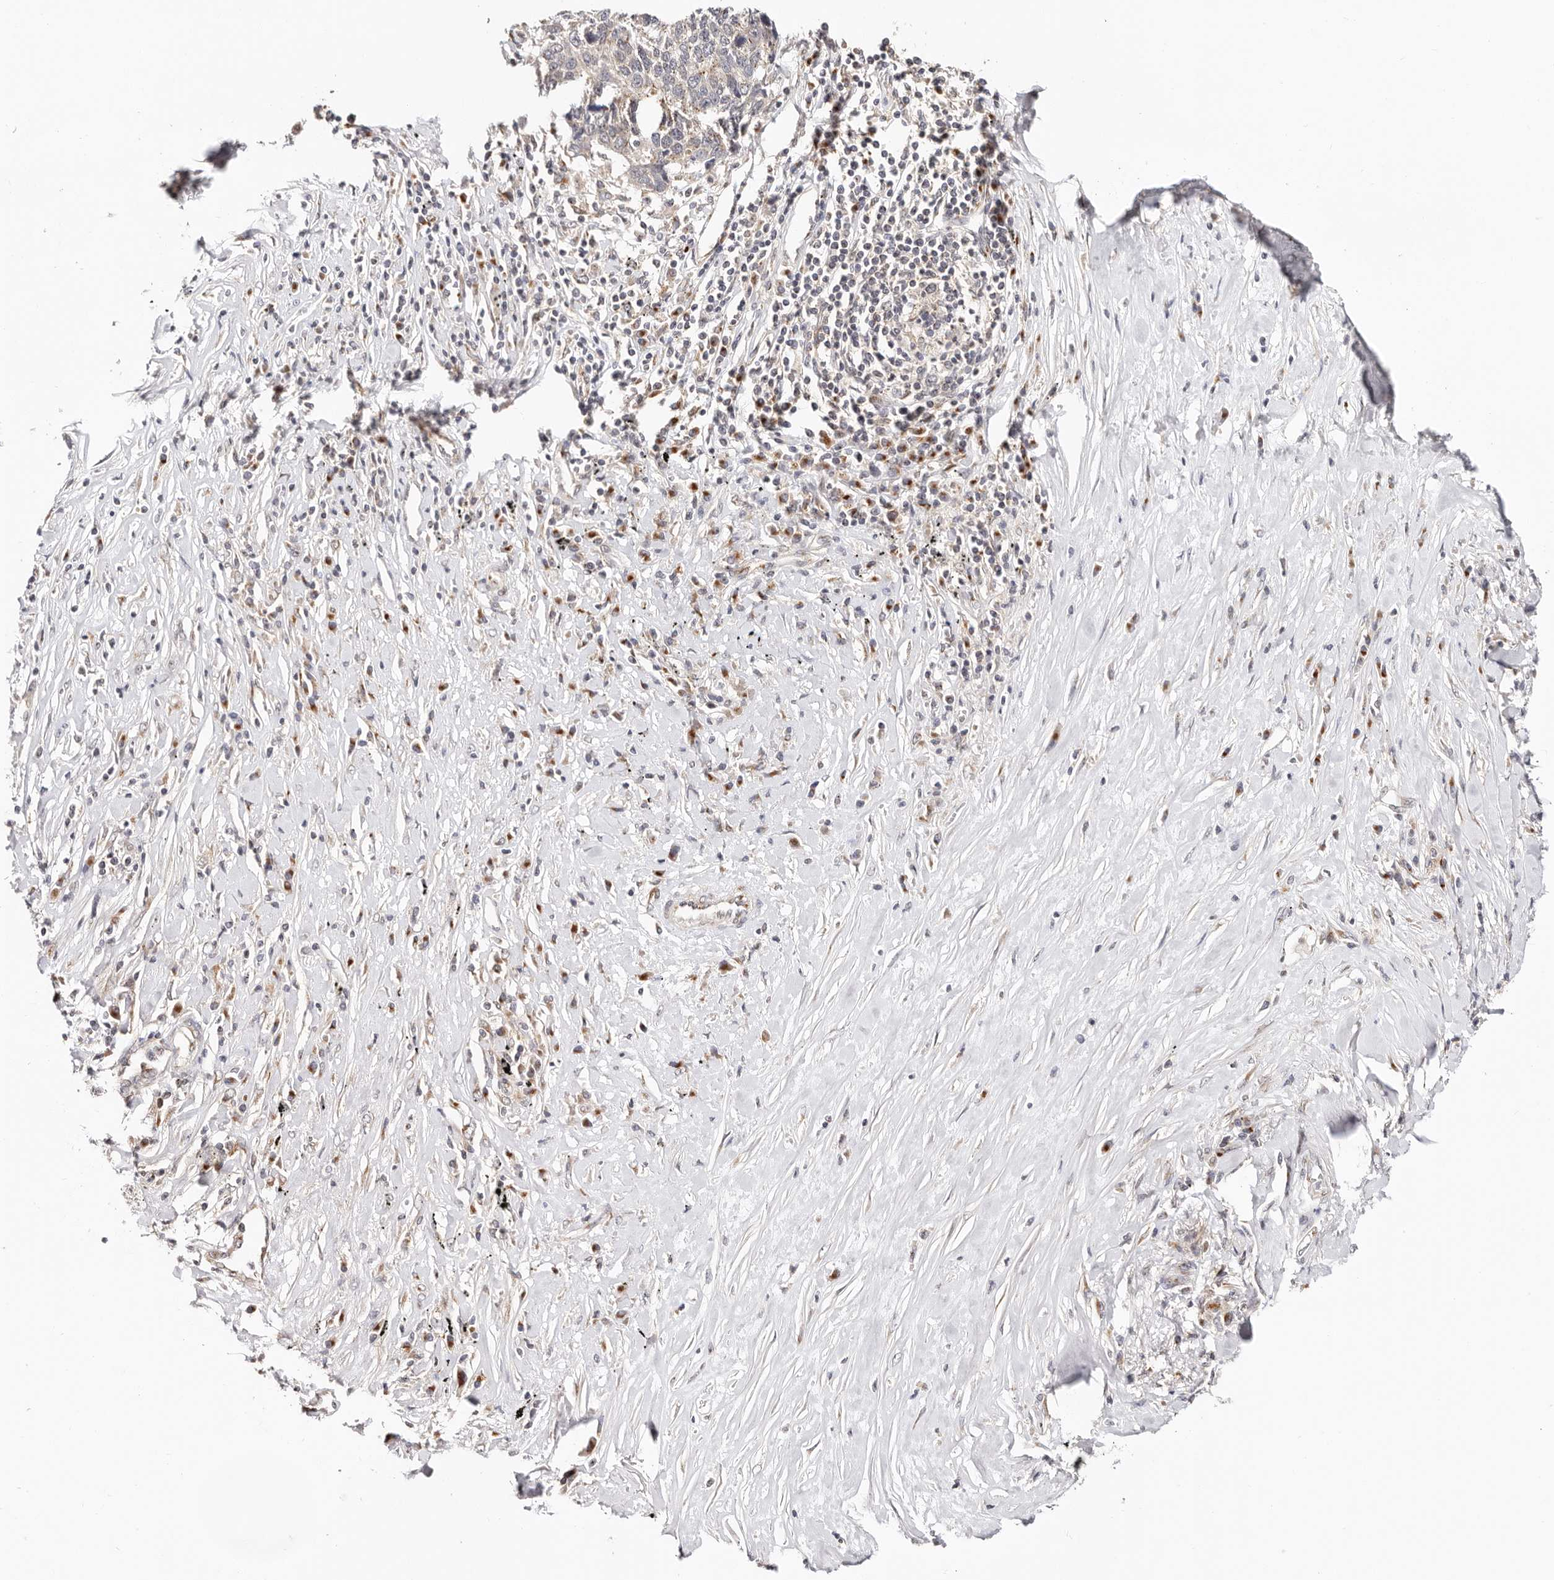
{"staining": {"intensity": "moderate", "quantity": "<25%", "location": "cytoplasmic/membranous"}, "tissue": "lung cancer", "cell_type": "Tumor cells", "image_type": "cancer", "snomed": [{"axis": "morphology", "description": "Squamous cell carcinoma, NOS"}, {"axis": "topography", "description": "Lung"}], "caption": "Tumor cells demonstrate low levels of moderate cytoplasmic/membranous positivity in approximately <25% of cells in lung cancer (squamous cell carcinoma). Using DAB (3,3'-diaminobenzidine) (brown) and hematoxylin (blue) stains, captured at high magnification using brightfield microscopy.", "gene": "VIPAS39", "patient": {"sex": "male", "age": 66}}